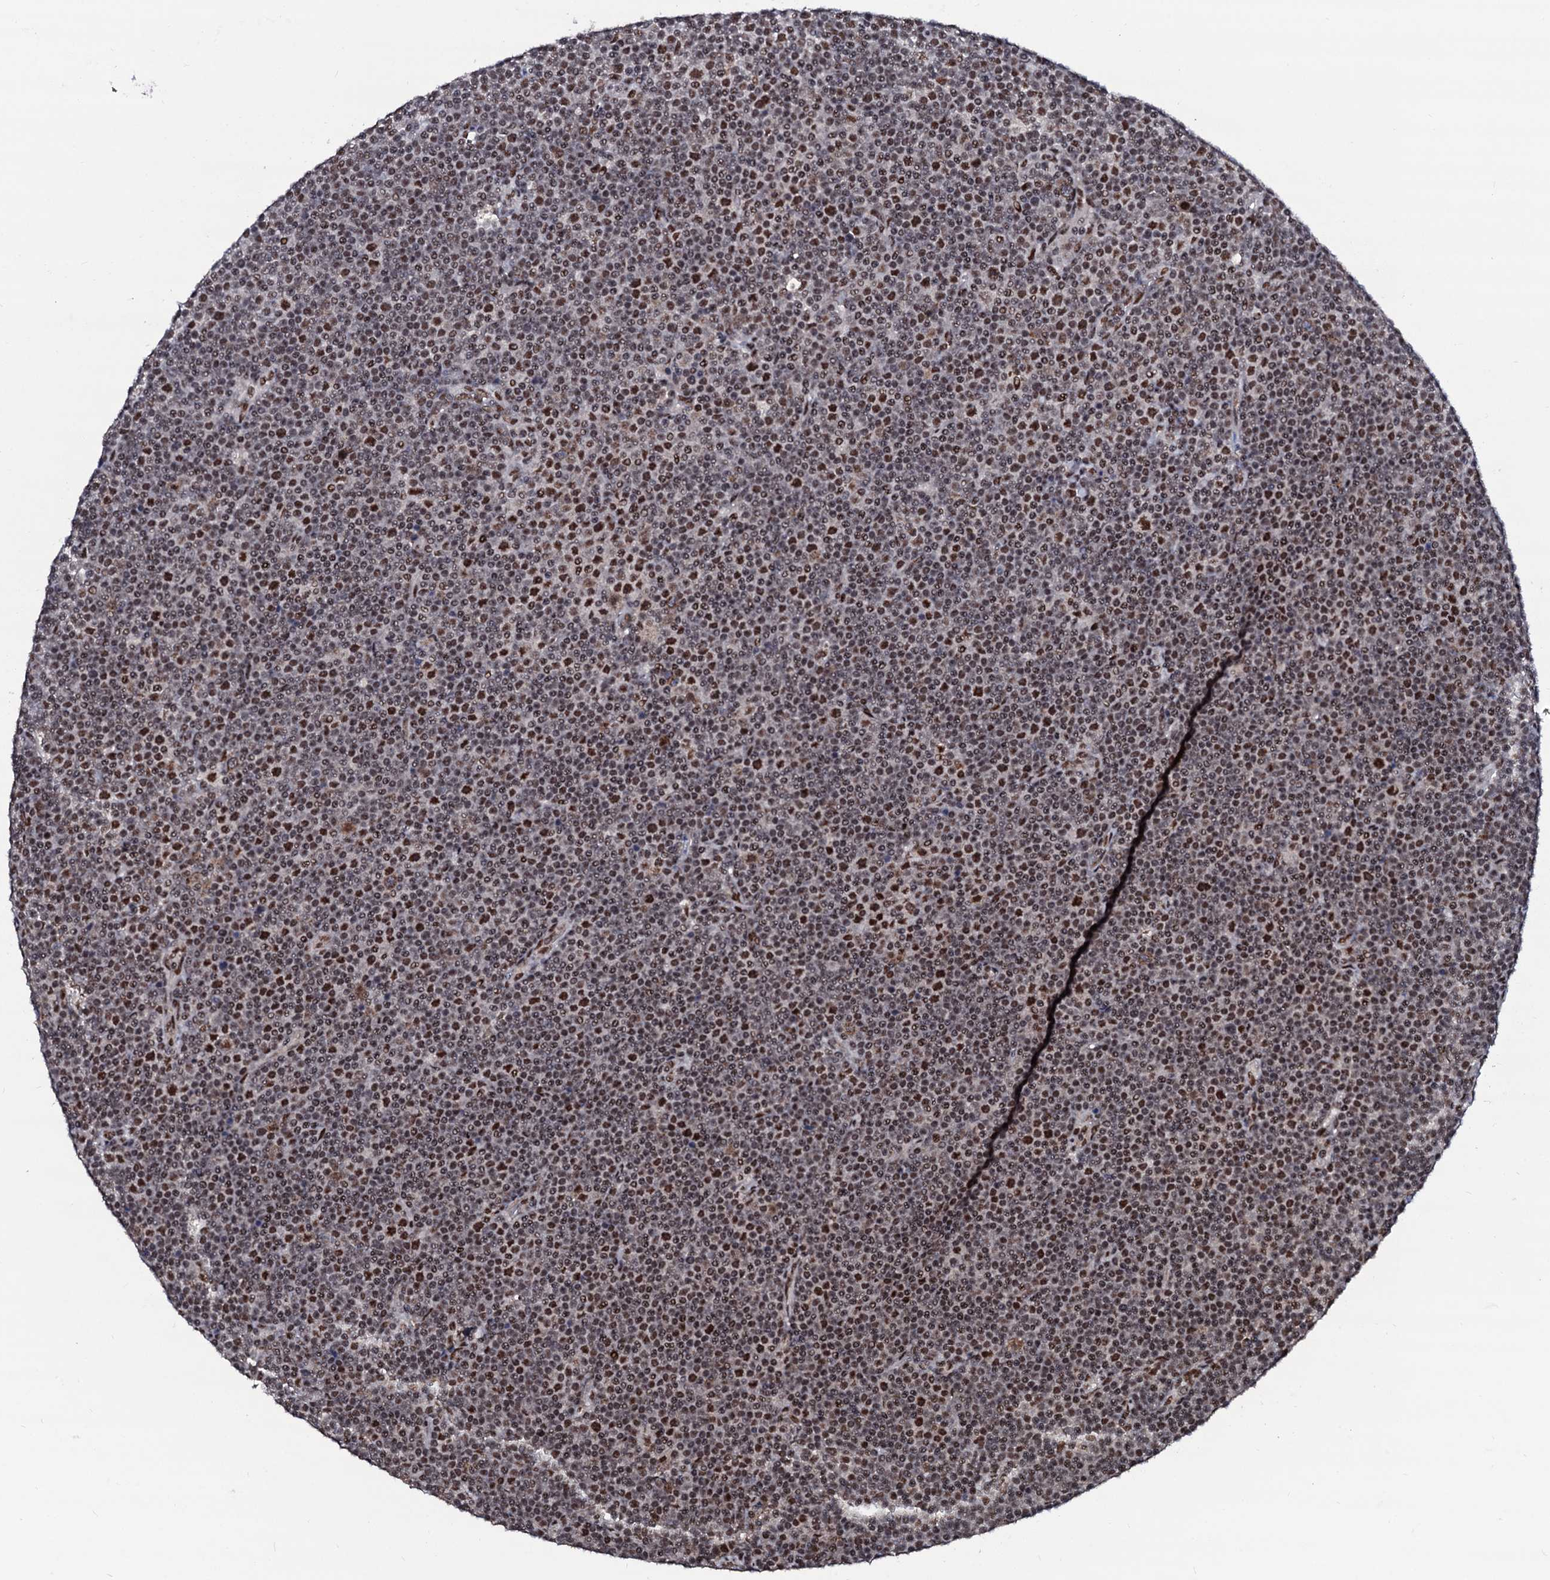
{"staining": {"intensity": "strong", "quantity": "<25%", "location": "nuclear"}, "tissue": "lymphoma", "cell_type": "Tumor cells", "image_type": "cancer", "snomed": [{"axis": "morphology", "description": "Malignant lymphoma, non-Hodgkin's type, Low grade"}, {"axis": "topography", "description": "Lymph node"}], "caption": "DAB immunohistochemical staining of malignant lymphoma, non-Hodgkin's type (low-grade) reveals strong nuclear protein staining in about <25% of tumor cells.", "gene": "PRPF18", "patient": {"sex": "female", "age": 67}}